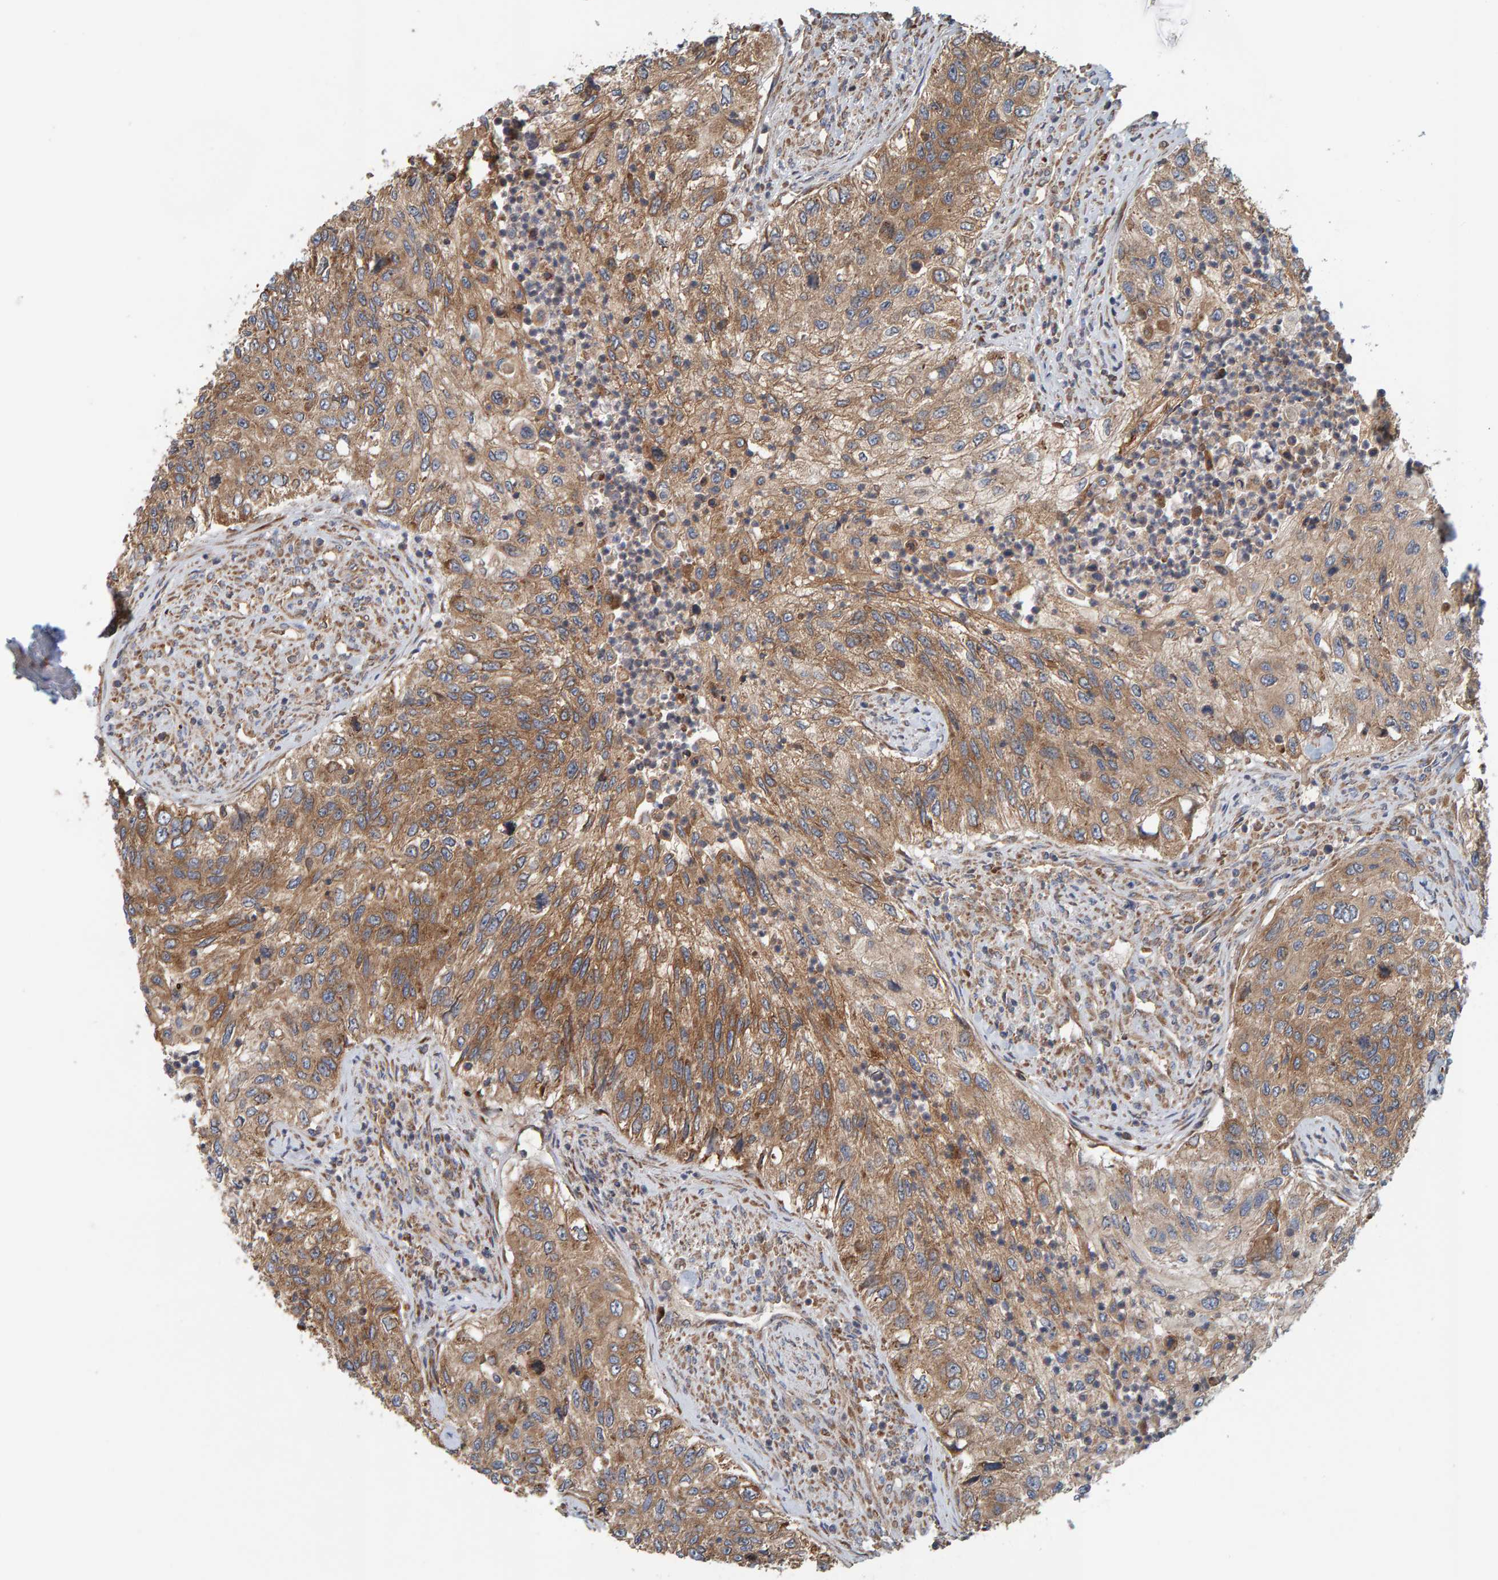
{"staining": {"intensity": "moderate", "quantity": ">75%", "location": "cytoplasmic/membranous"}, "tissue": "urothelial cancer", "cell_type": "Tumor cells", "image_type": "cancer", "snomed": [{"axis": "morphology", "description": "Urothelial carcinoma, High grade"}, {"axis": "topography", "description": "Urinary bladder"}], "caption": "Immunohistochemistry (IHC) of human urothelial cancer demonstrates medium levels of moderate cytoplasmic/membranous positivity in about >75% of tumor cells.", "gene": "BAIAP2", "patient": {"sex": "female", "age": 60}}